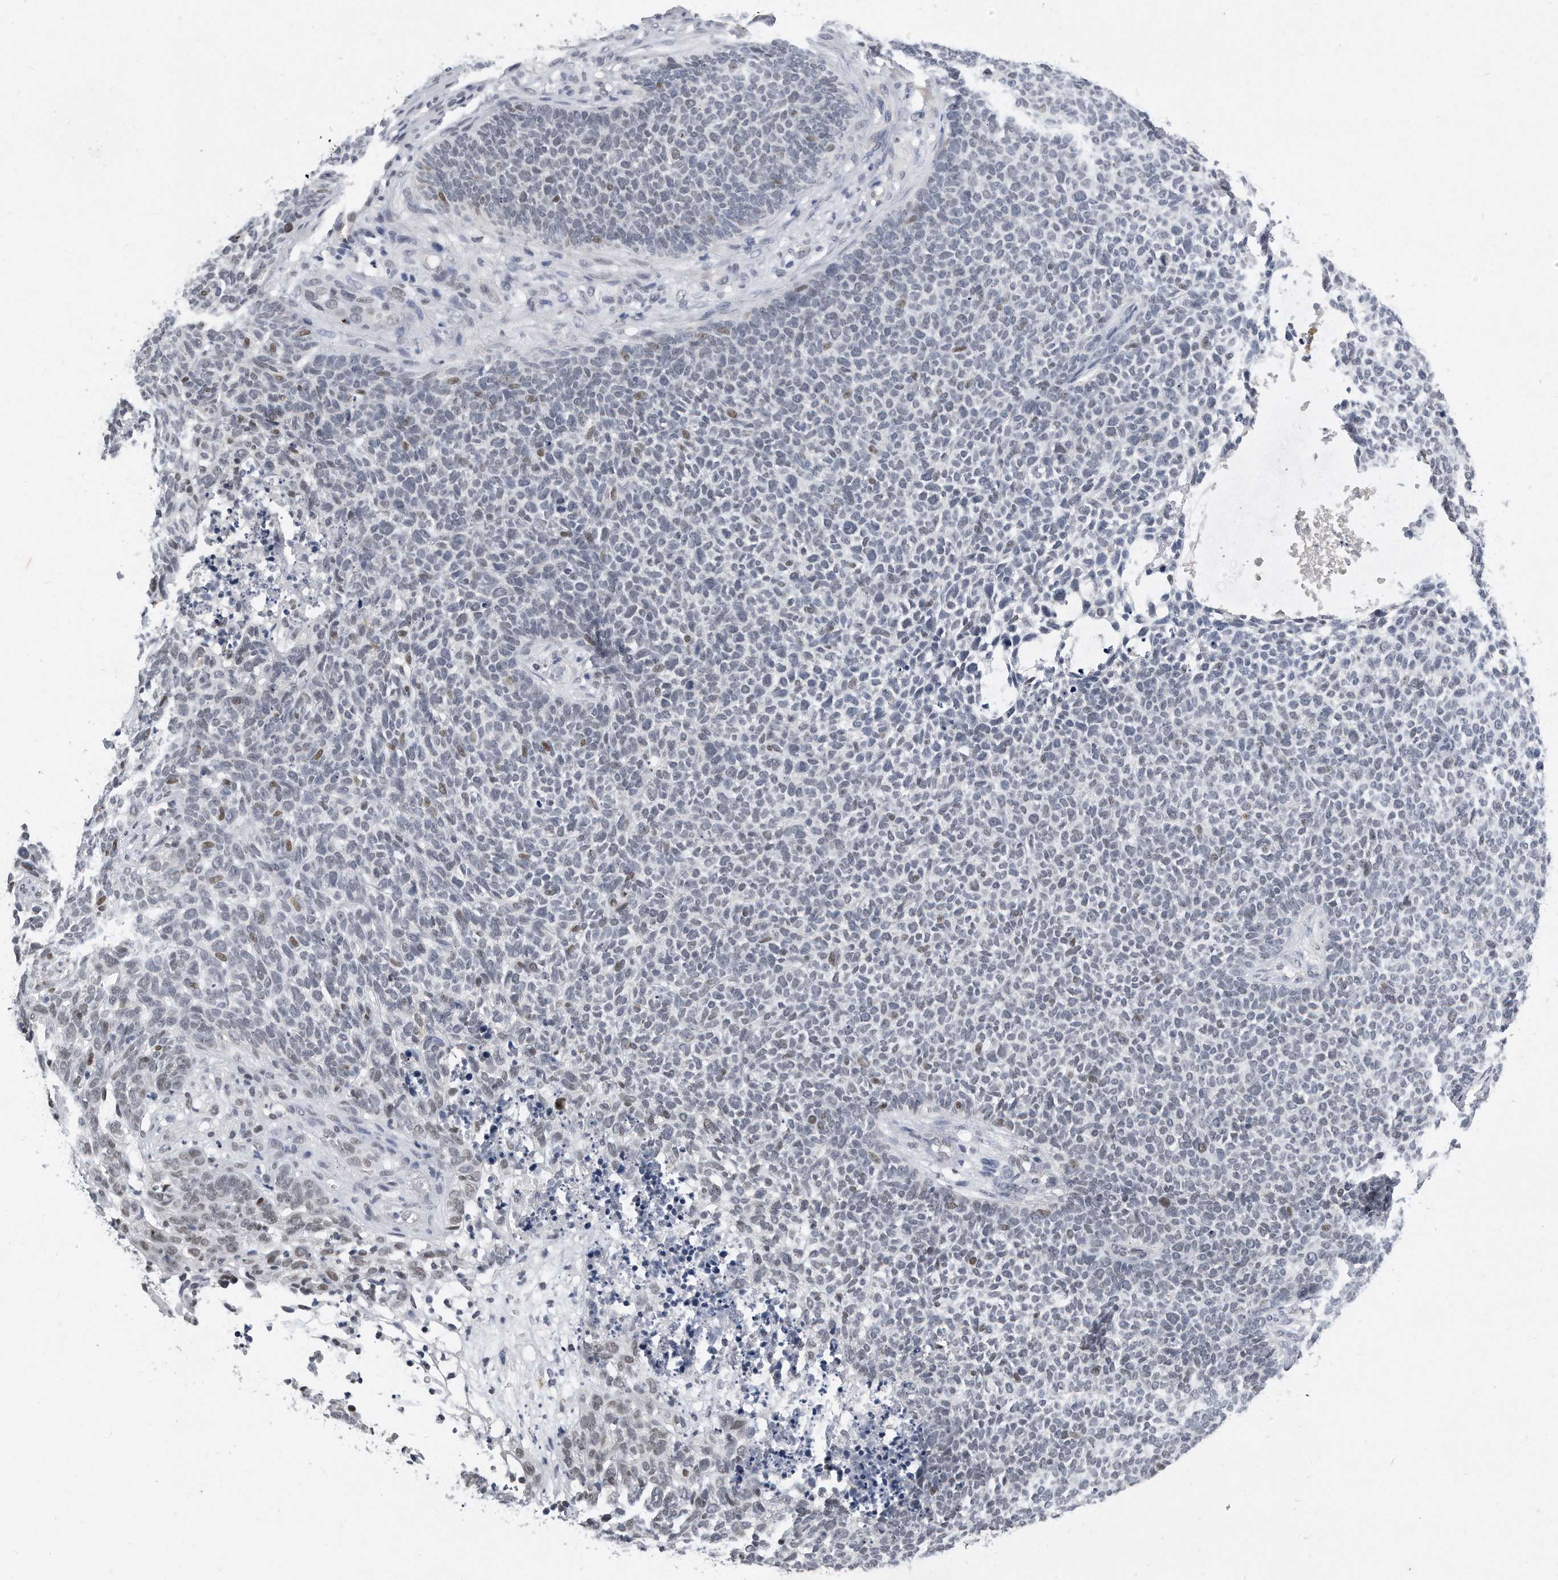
{"staining": {"intensity": "weak", "quantity": "<25%", "location": "nuclear"}, "tissue": "skin cancer", "cell_type": "Tumor cells", "image_type": "cancer", "snomed": [{"axis": "morphology", "description": "Basal cell carcinoma"}, {"axis": "topography", "description": "Skin"}], "caption": "The histopathology image demonstrates no staining of tumor cells in skin cancer (basal cell carcinoma).", "gene": "CTBP2", "patient": {"sex": "female", "age": 84}}